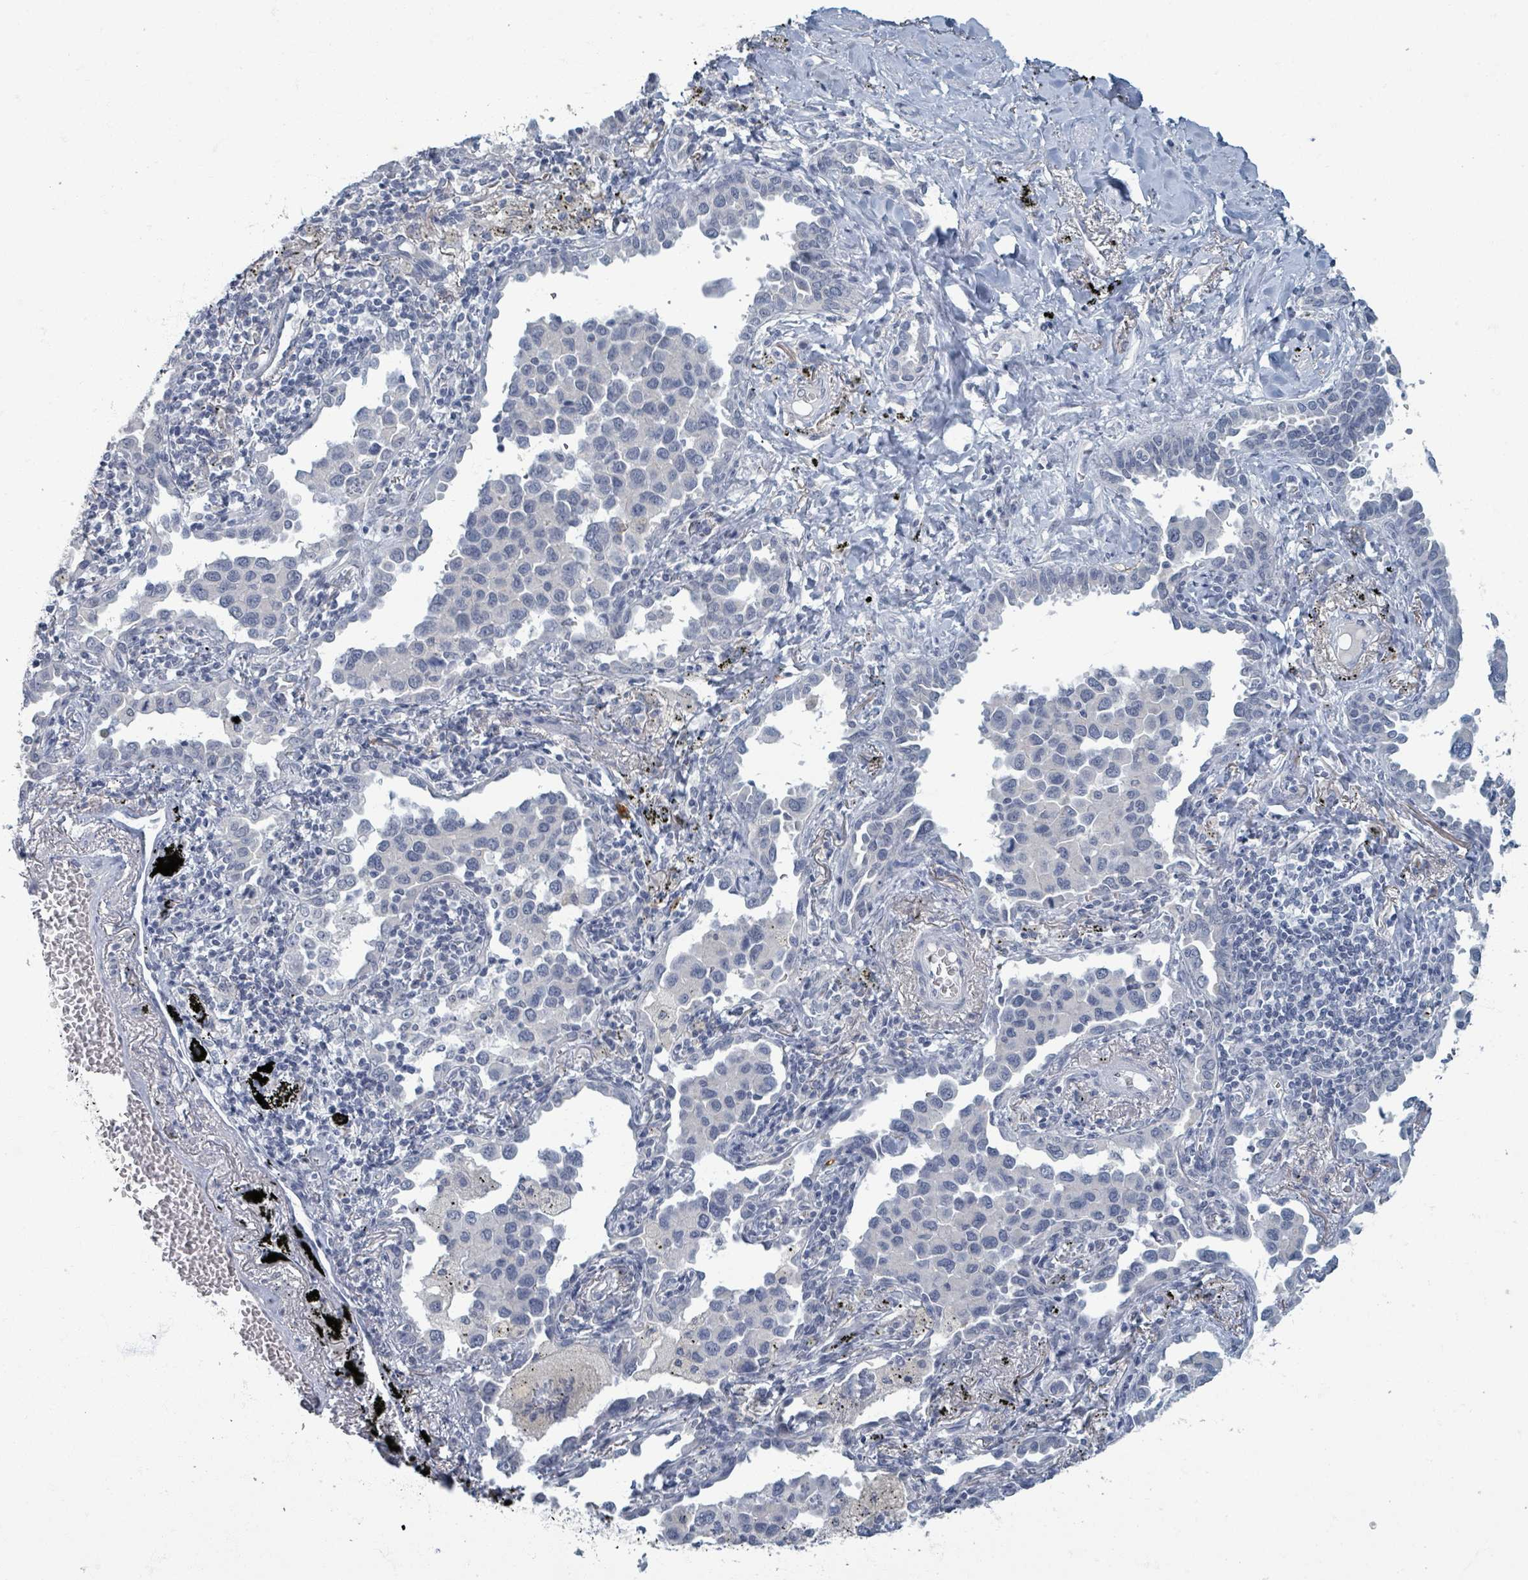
{"staining": {"intensity": "negative", "quantity": "none", "location": "none"}, "tissue": "lung cancer", "cell_type": "Tumor cells", "image_type": "cancer", "snomed": [{"axis": "morphology", "description": "Adenocarcinoma, NOS"}, {"axis": "topography", "description": "Lung"}], "caption": "The photomicrograph displays no significant positivity in tumor cells of adenocarcinoma (lung).", "gene": "WNT11", "patient": {"sex": "male", "age": 67}}